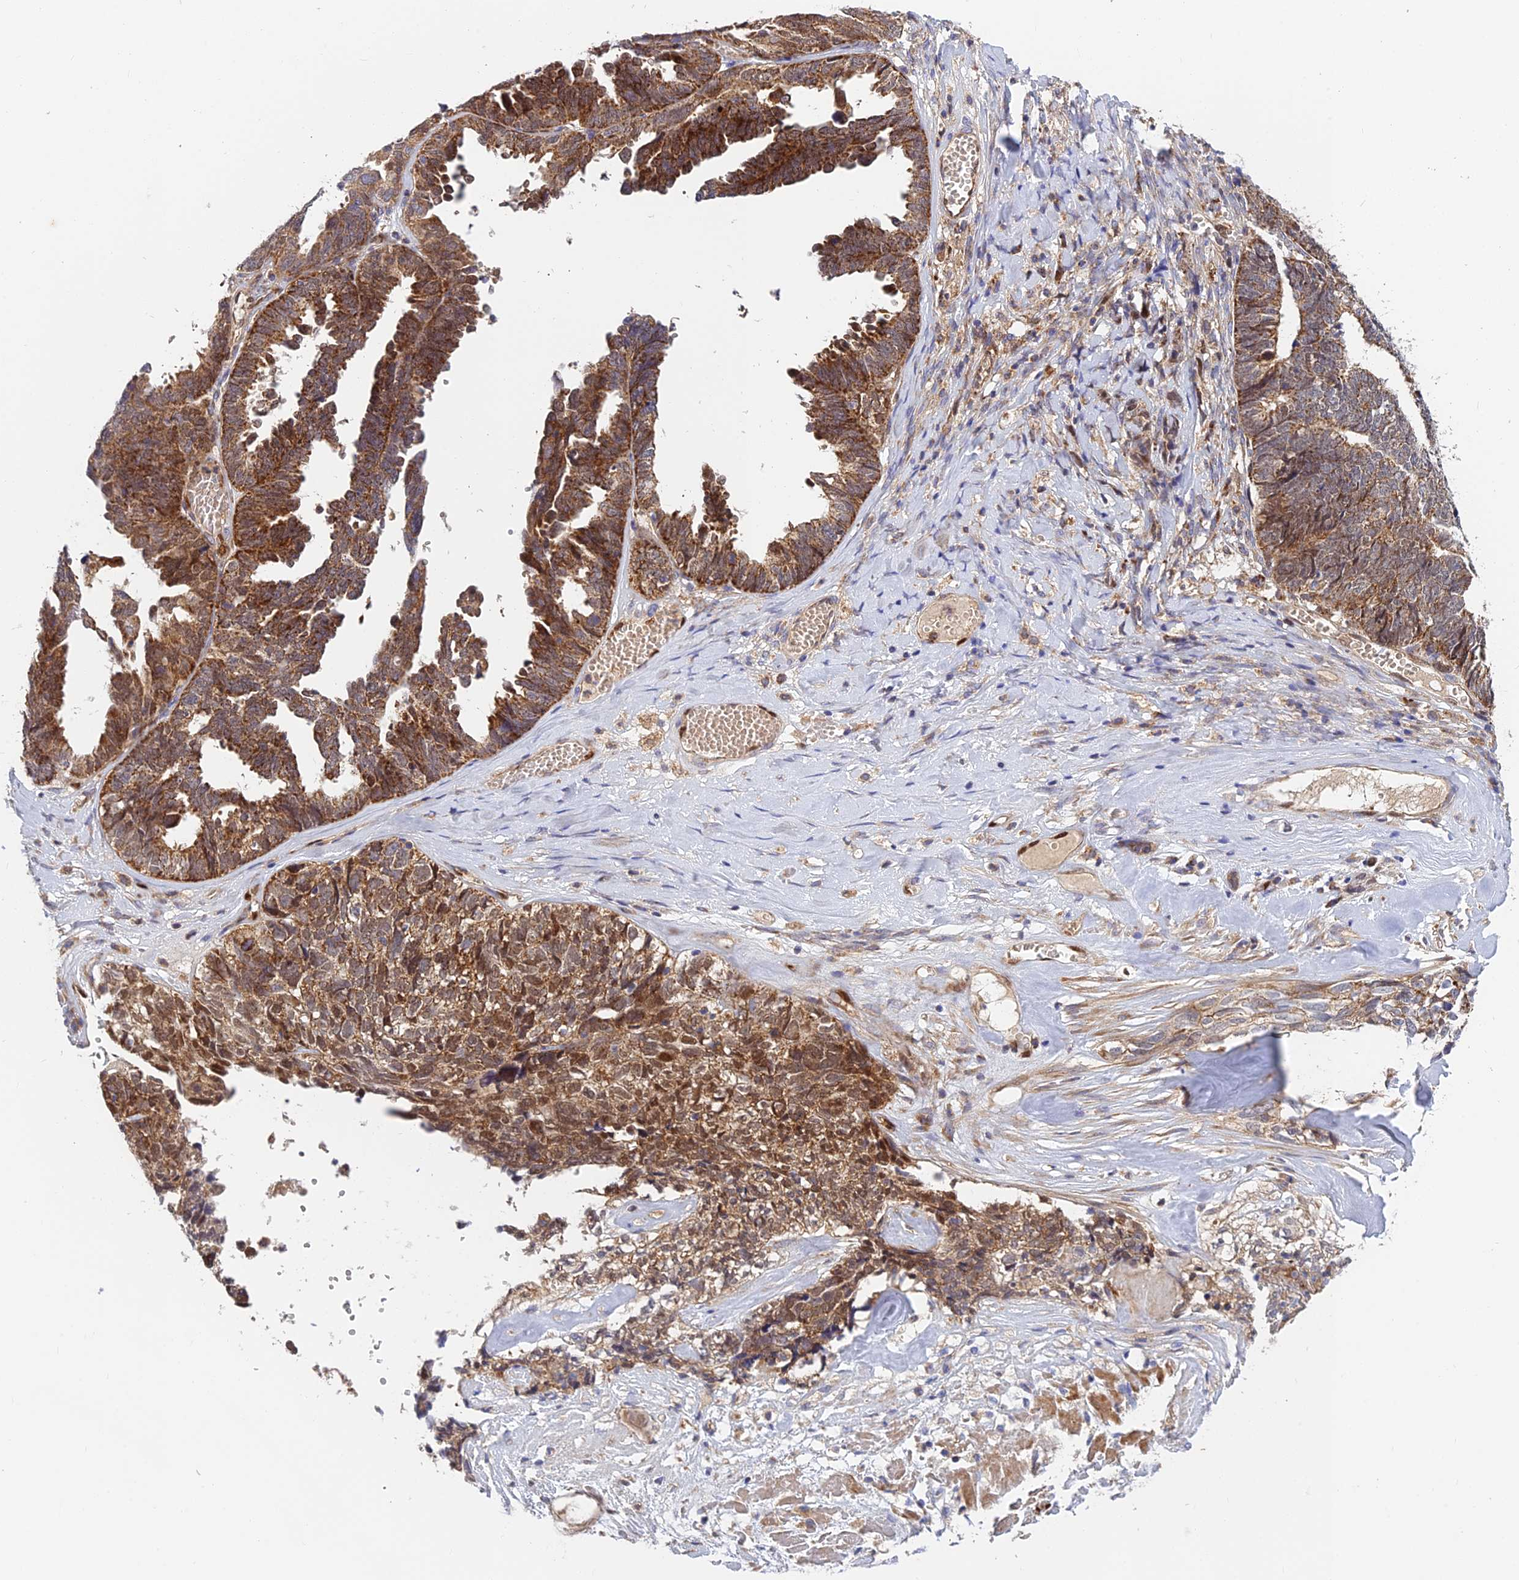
{"staining": {"intensity": "strong", "quantity": ">75%", "location": "cytoplasmic/membranous"}, "tissue": "ovarian cancer", "cell_type": "Tumor cells", "image_type": "cancer", "snomed": [{"axis": "morphology", "description": "Cystadenocarcinoma, serous, NOS"}, {"axis": "topography", "description": "Ovary"}], "caption": "The image exhibits staining of serous cystadenocarcinoma (ovarian), revealing strong cytoplasmic/membranous protein staining (brown color) within tumor cells.", "gene": "PODNL1", "patient": {"sex": "female", "age": 79}}